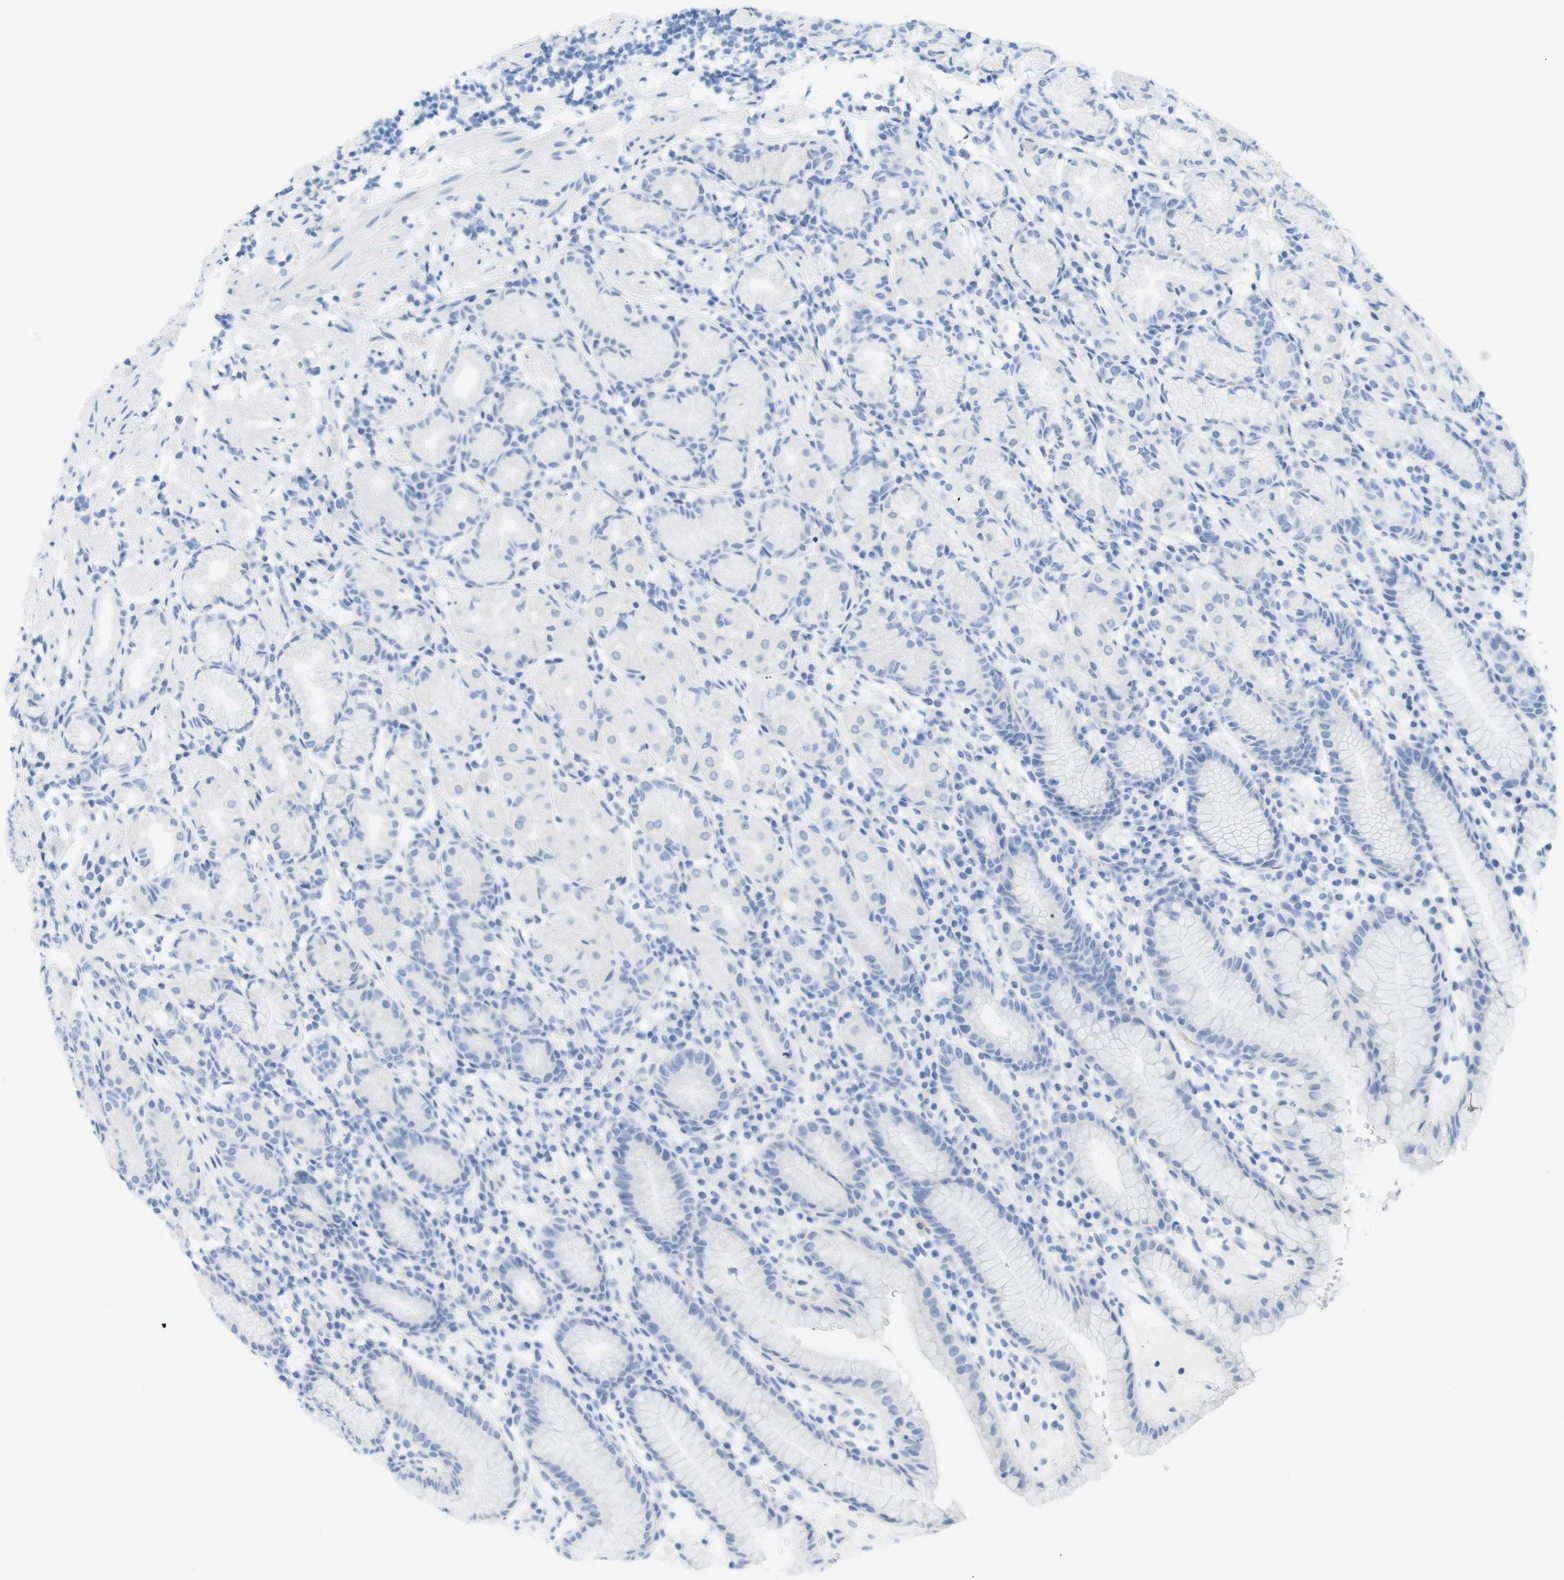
{"staining": {"intensity": "negative", "quantity": "none", "location": "none"}, "tissue": "stomach", "cell_type": "Glandular cells", "image_type": "normal", "snomed": [{"axis": "morphology", "description": "Normal tissue, NOS"}, {"axis": "topography", "description": "Stomach, lower"}], "caption": "An immunohistochemistry histopathology image of unremarkable stomach is shown. There is no staining in glandular cells of stomach. The staining was performed using DAB (3,3'-diaminobenzidine) to visualize the protein expression in brown, while the nuclei were stained in blue with hematoxylin (Magnification: 20x).", "gene": "TNNT2", "patient": {"sex": "male", "age": 52}}